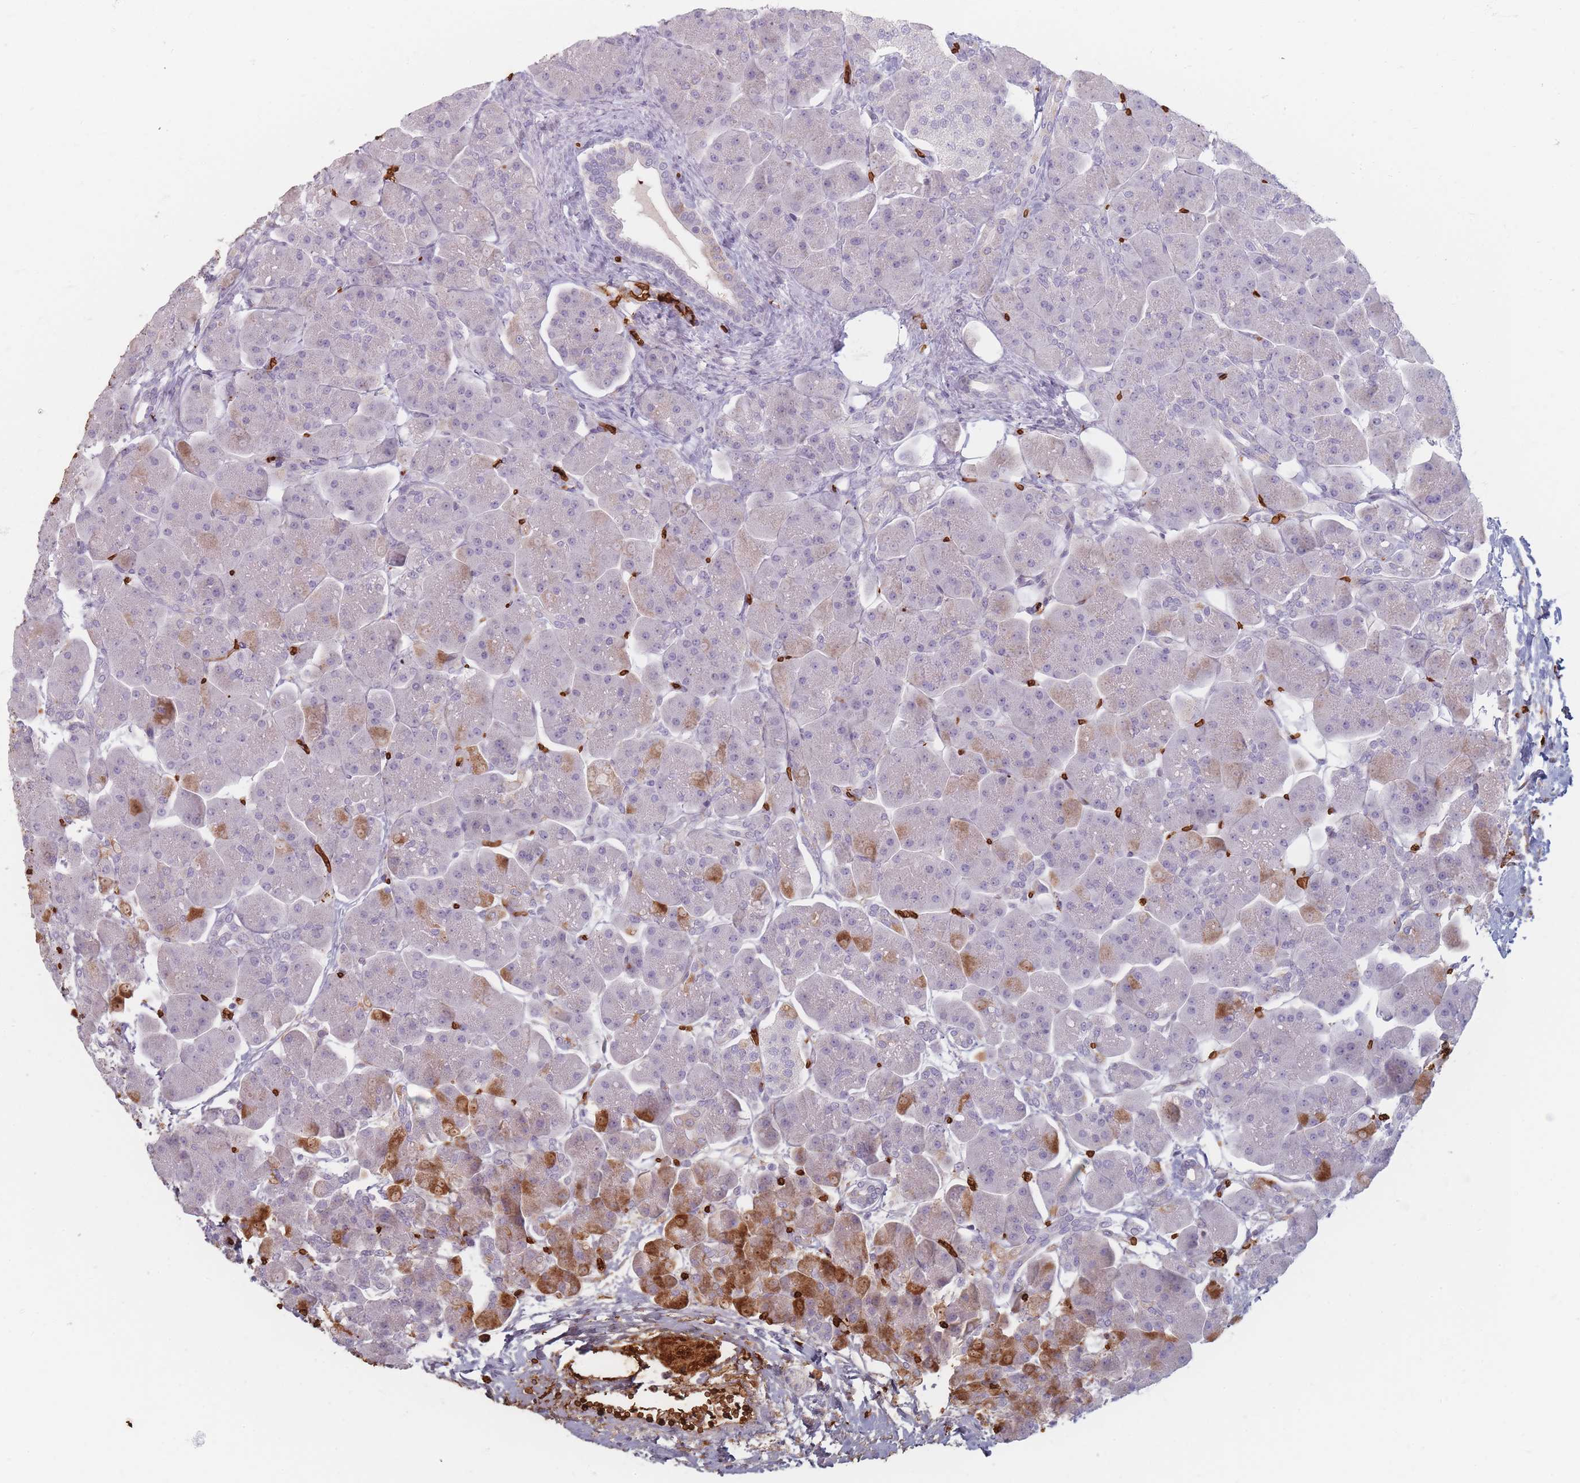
{"staining": {"intensity": "strong", "quantity": "25%-75%", "location": "cytoplasmic/membranous"}, "tissue": "pancreas", "cell_type": "Exocrine glandular cells", "image_type": "normal", "snomed": [{"axis": "morphology", "description": "Normal tissue, NOS"}, {"axis": "topography", "description": "Pancreas"}], "caption": "Pancreas stained for a protein (brown) reveals strong cytoplasmic/membranous positive expression in about 25%-75% of exocrine glandular cells.", "gene": "SLC2A6", "patient": {"sex": "male", "age": 66}}